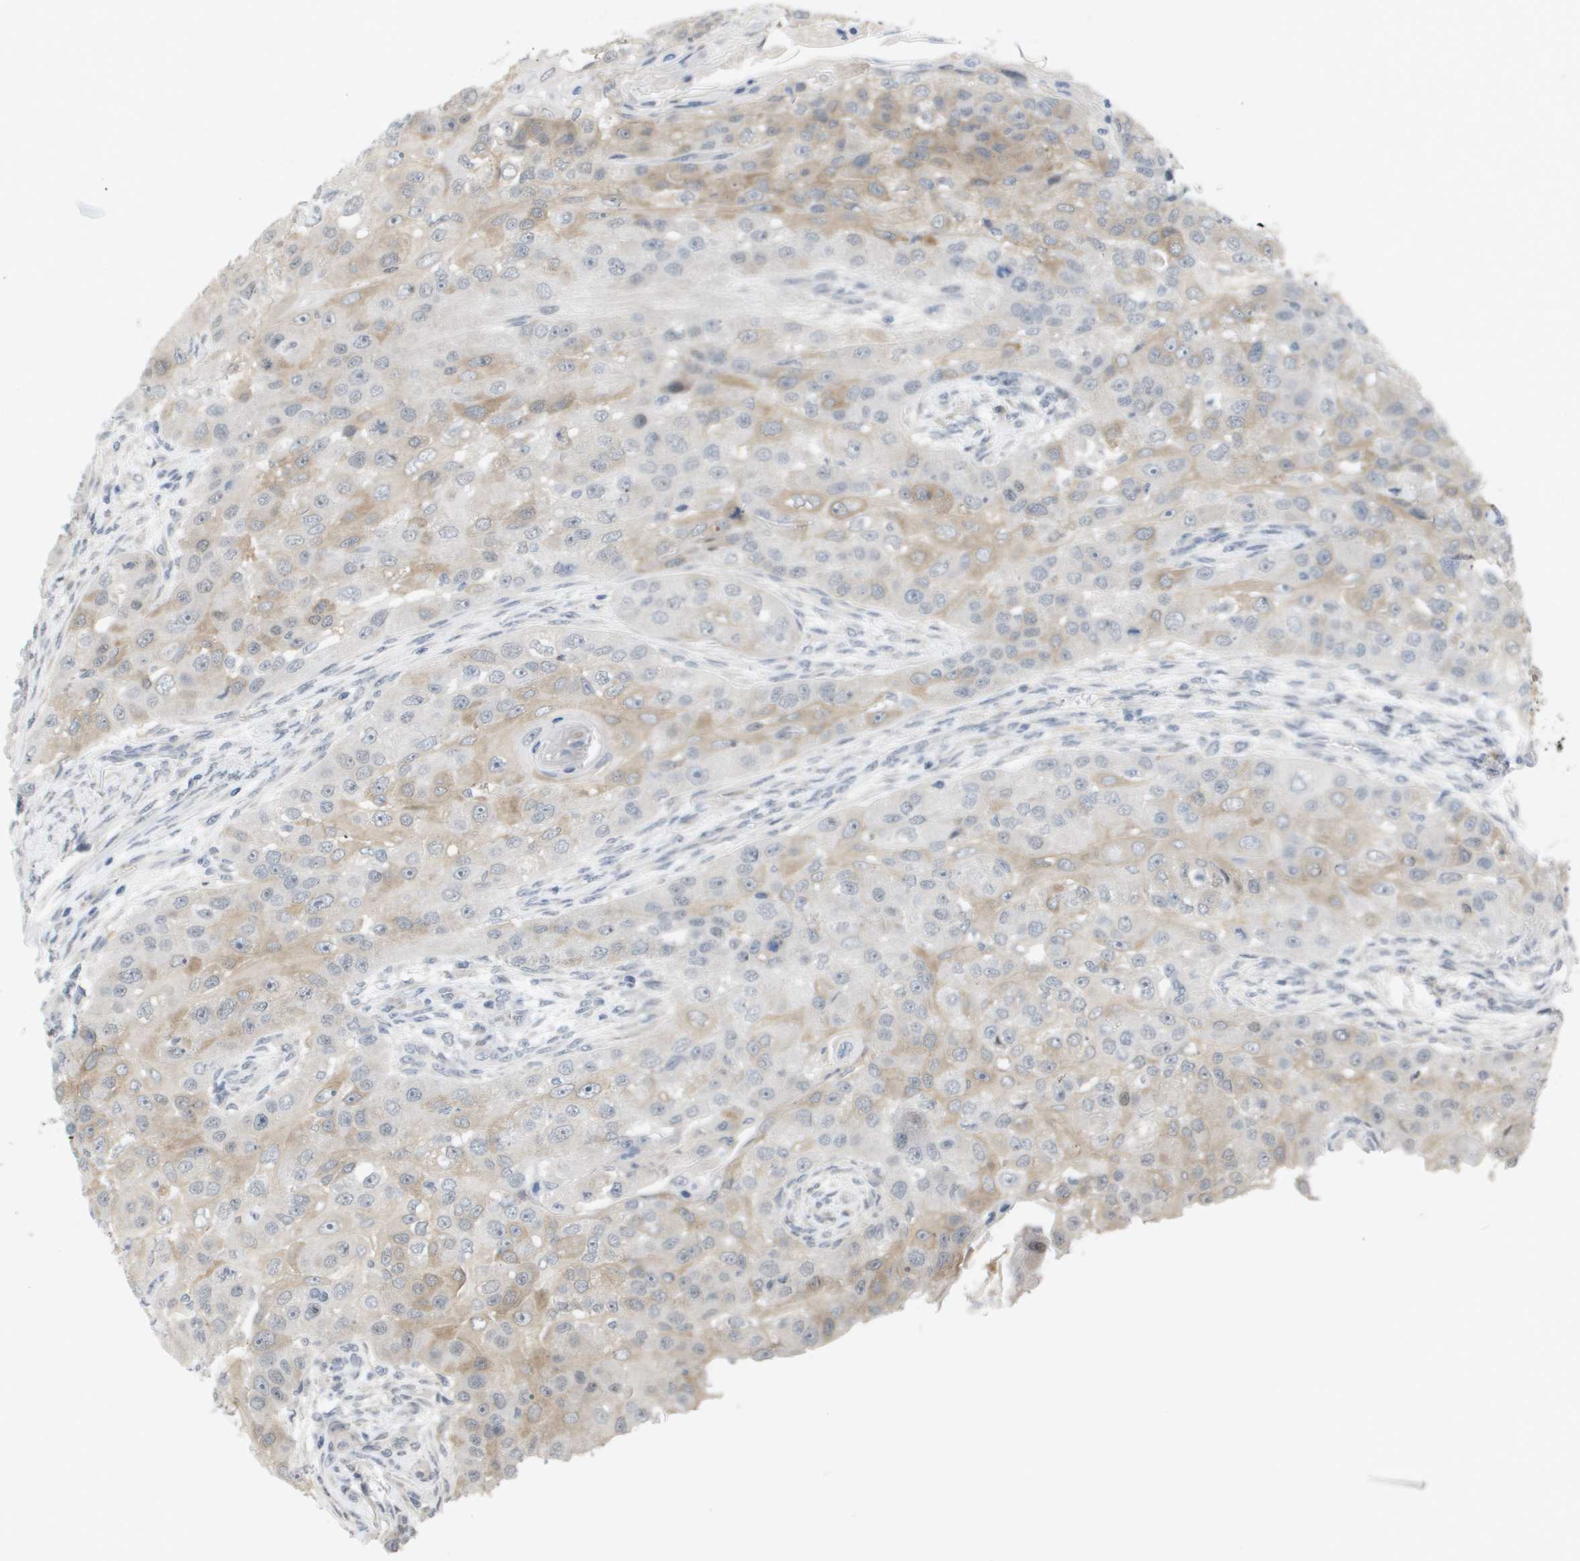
{"staining": {"intensity": "weak", "quantity": "25%-75%", "location": "cytoplasmic/membranous"}, "tissue": "head and neck cancer", "cell_type": "Tumor cells", "image_type": "cancer", "snomed": [{"axis": "morphology", "description": "Normal tissue, NOS"}, {"axis": "morphology", "description": "Squamous cell carcinoma, NOS"}, {"axis": "topography", "description": "Skeletal muscle"}, {"axis": "topography", "description": "Head-Neck"}], "caption": "Immunohistochemical staining of squamous cell carcinoma (head and neck) demonstrates weak cytoplasmic/membranous protein expression in about 25%-75% of tumor cells.", "gene": "MARCHF8", "patient": {"sex": "male", "age": 51}}